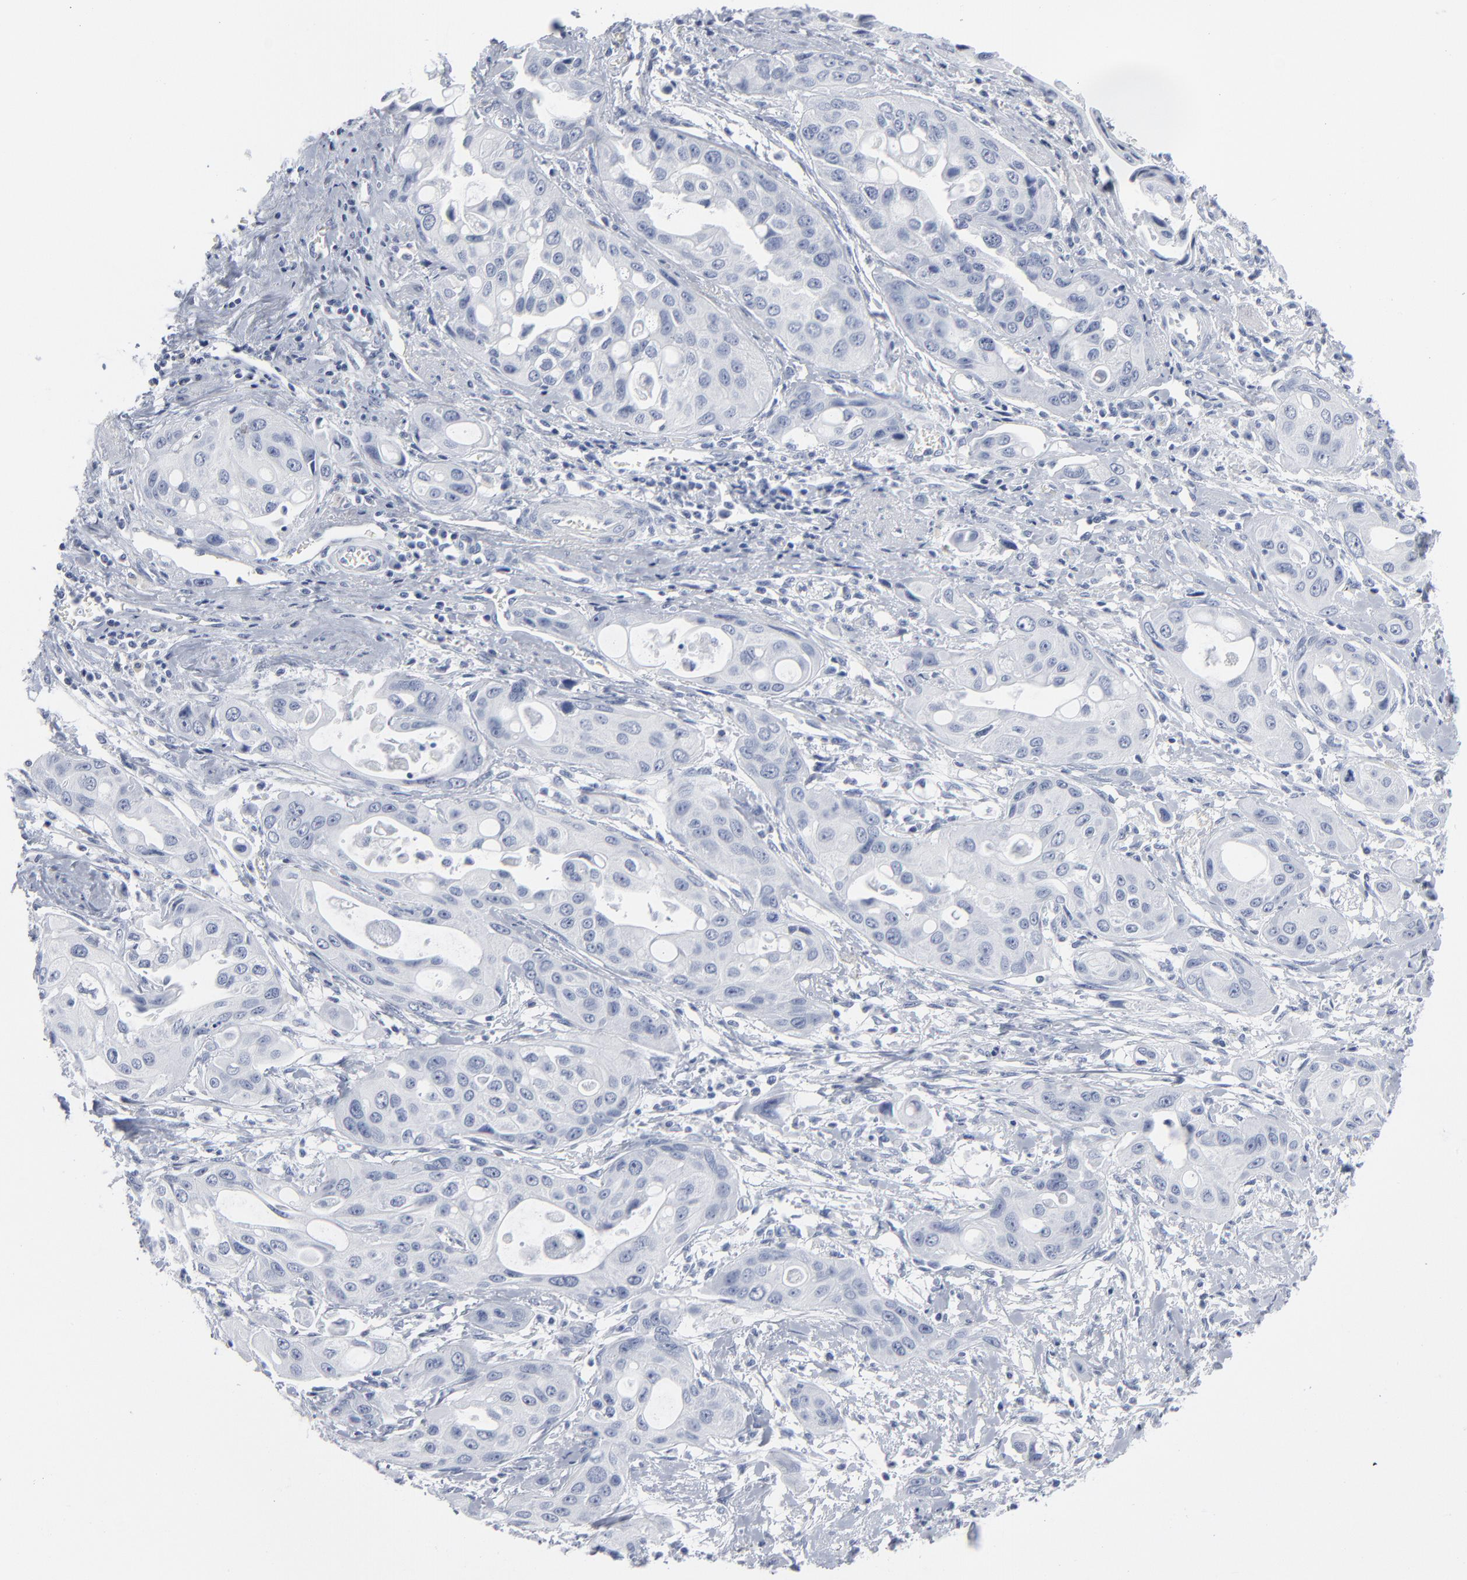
{"staining": {"intensity": "negative", "quantity": "none", "location": "none"}, "tissue": "pancreatic cancer", "cell_type": "Tumor cells", "image_type": "cancer", "snomed": [{"axis": "morphology", "description": "Adenocarcinoma, NOS"}, {"axis": "topography", "description": "Pancreas"}], "caption": "This is an IHC image of adenocarcinoma (pancreatic). There is no positivity in tumor cells.", "gene": "PAGE1", "patient": {"sex": "female", "age": 60}}